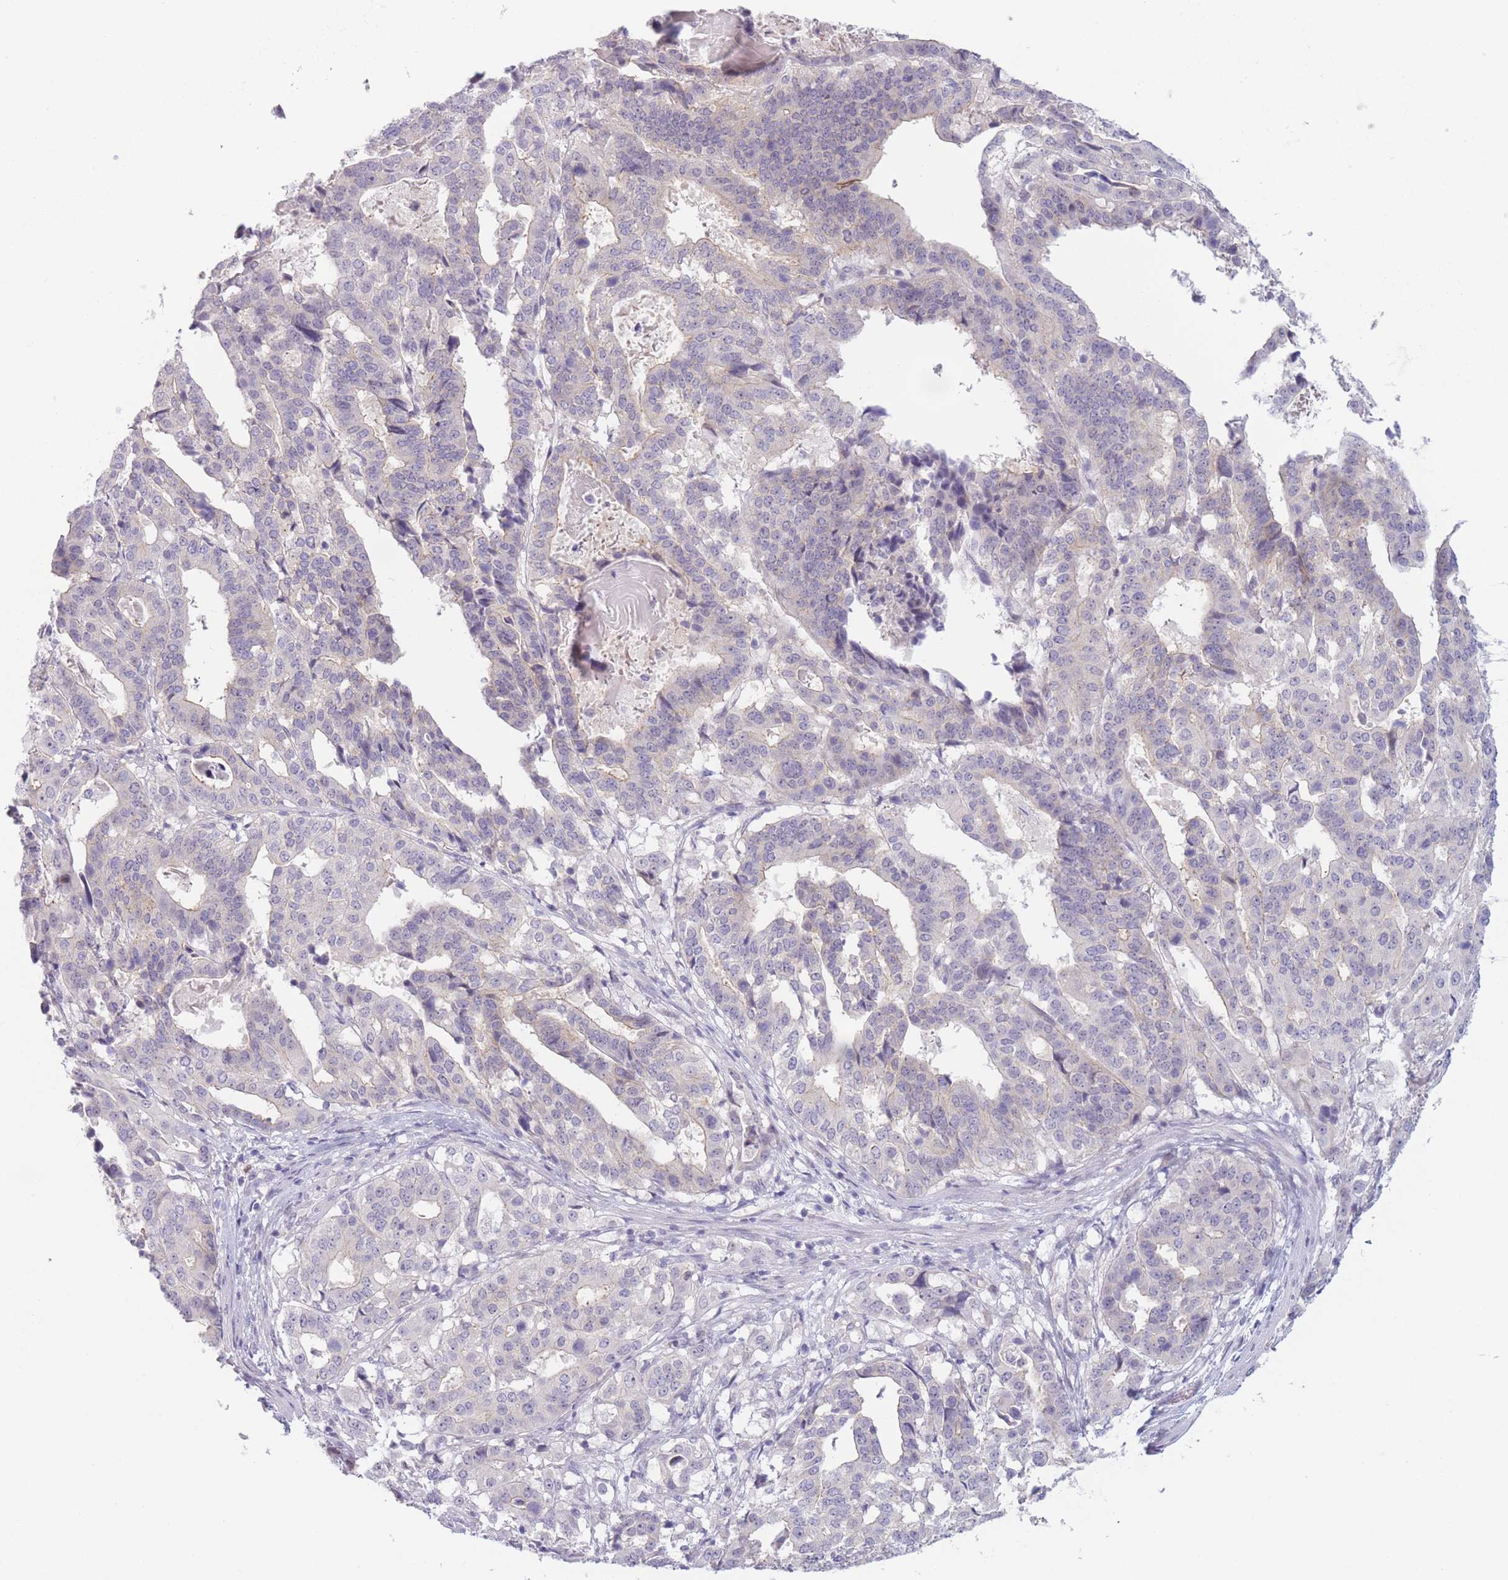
{"staining": {"intensity": "negative", "quantity": "none", "location": "none"}, "tissue": "stomach cancer", "cell_type": "Tumor cells", "image_type": "cancer", "snomed": [{"axis": "morphology", "description": "Adenocarcinoma, NOS"}, {"axis": "topography", "description": "Stomach"}], "caption": "High power microscopy image of an immunohistochemistry micrograph of stomach adenocarcinoma, revealing no significant positivity in tumor cells.", "gene": "ZNF439", "patient": {"sex": "male", "age": 48}}